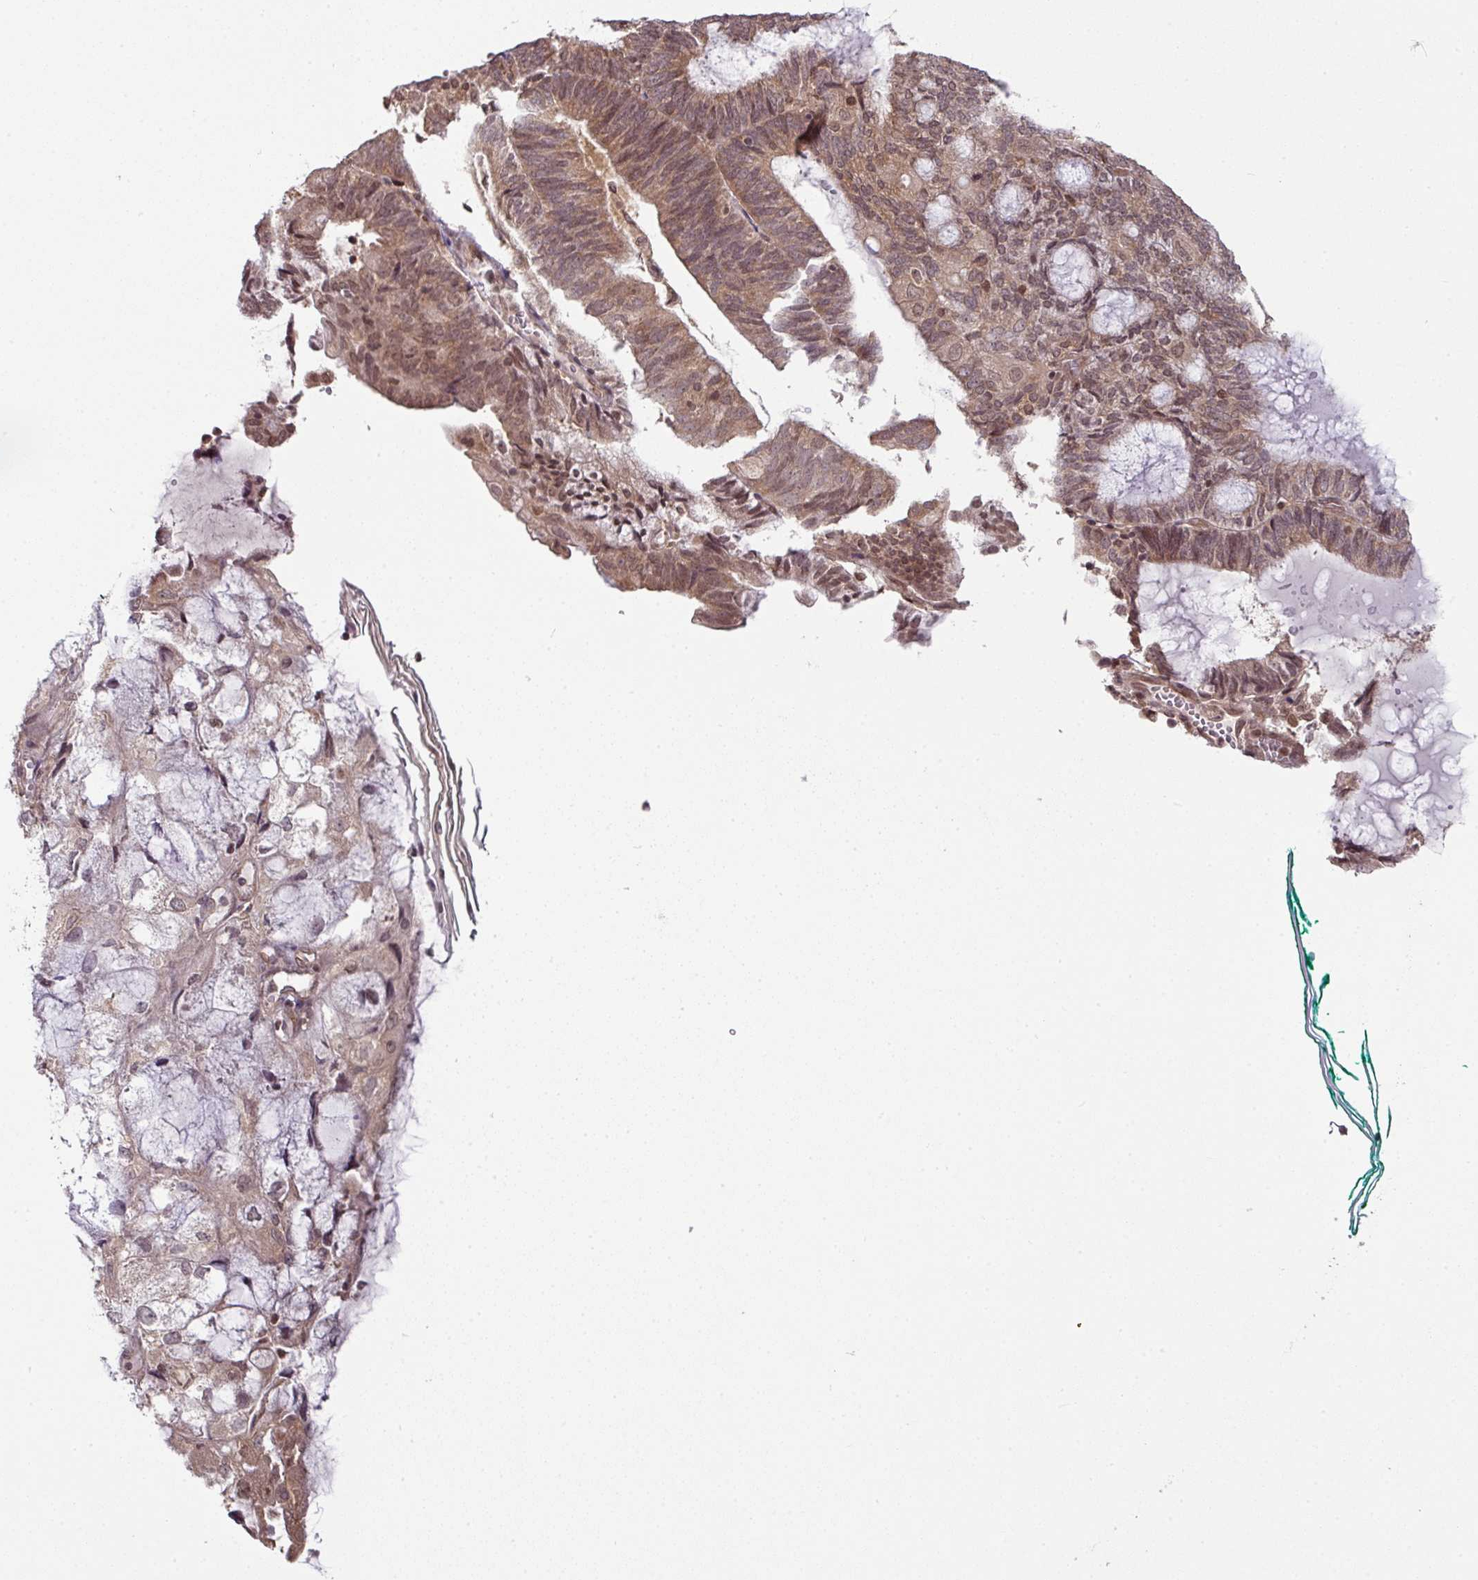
{"staining": {"intensity": "moderate", "quantity": ">75%", "location": "cytoplasmic/membranous,nuclear"}, "tissue": "endometrial cancer", "cell_type": "Tumor cells", "image_type": "cancer", "snomed": [{"axis": "morphology", "description": "Adenocarcinoma, NOS"}, {"axis": "topography", "description": "Endometrium"}], "caption": "Human endometrial adenocarcinoma stained for a protein (brown) reveals moderate cytoplasmic/membranous and nuclear positive staining in approximately >75% of tumor cells.", "gene": "ANKRD18A", "patient": {"sex": "female", "age": 81}}